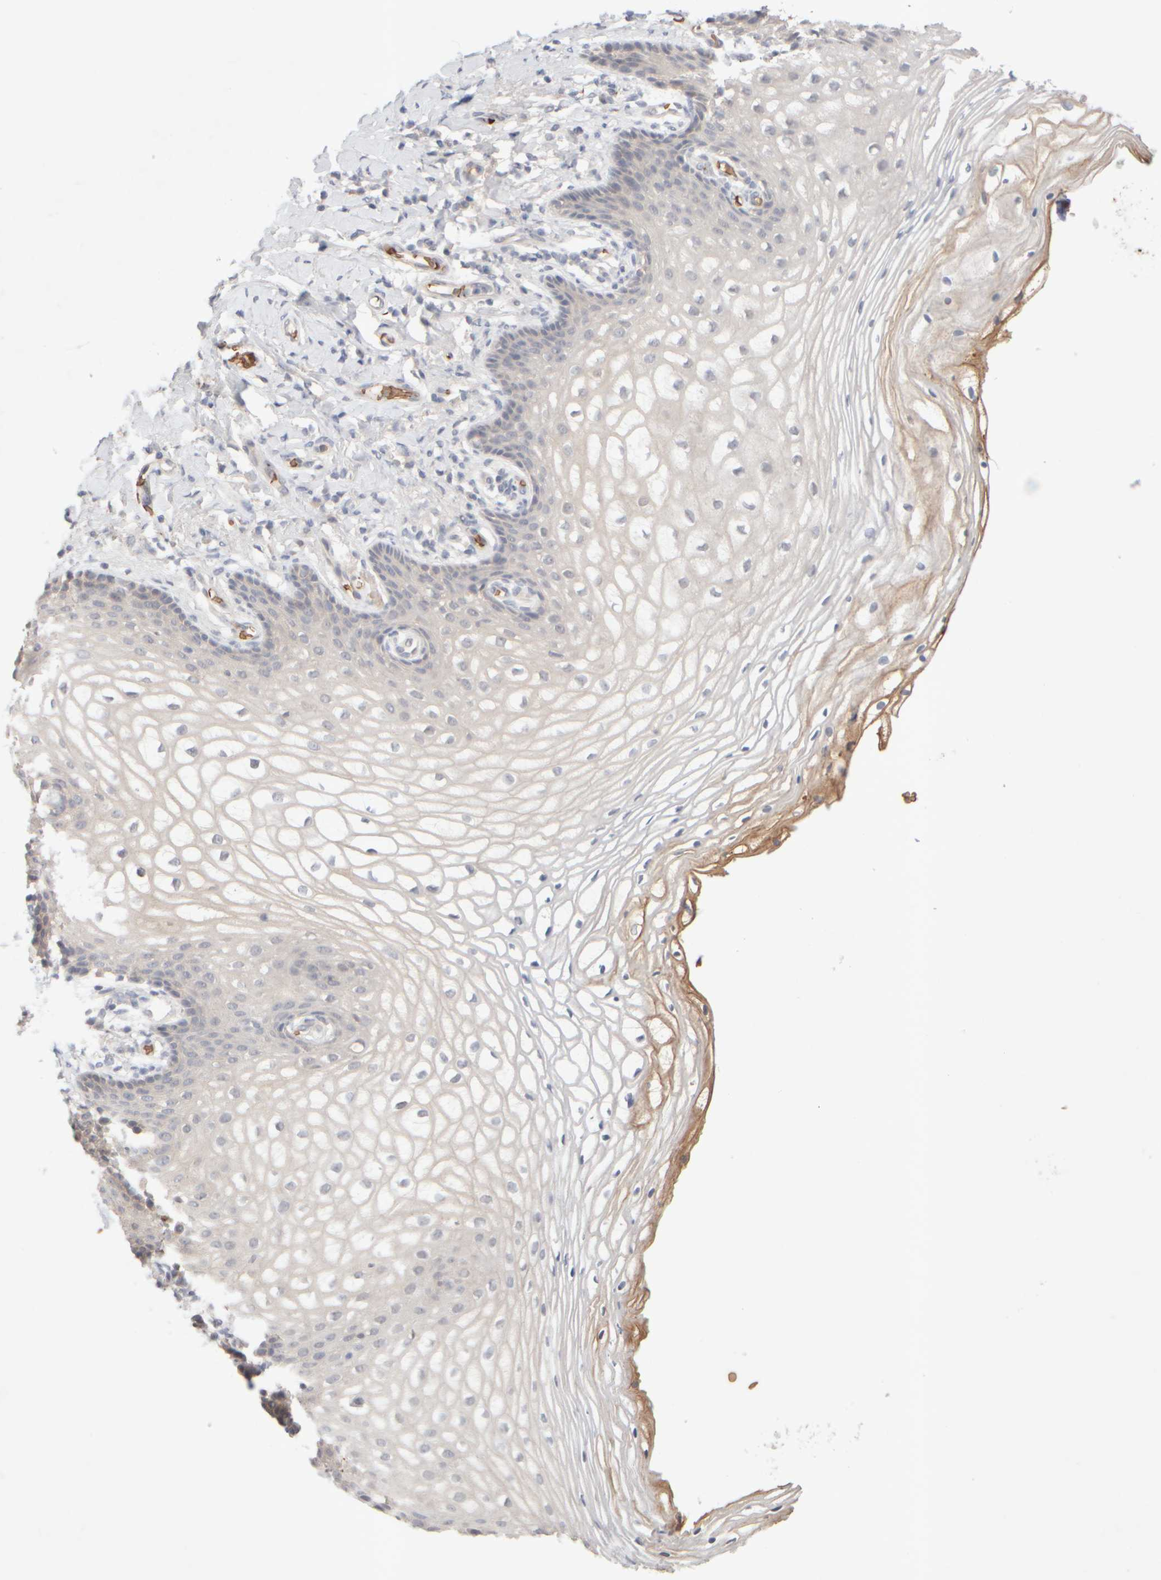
{"staining": {"intensity": "moderate", "quantity": "<25%", "location": "cytoplasmic/membranous"}, "tissue": "vagina", "cell_type": "Squamous epithelial cells", "image_type": "normal", "snomed": [{"axis": "morphology", "description": "Normal tissue, NOS"}, {"axis": "topography", "description": "Vagina"}], "caption": "The image displays immunohistochemical staining of benign vagina. There is moderate cytoplasmic/membranous expression is identified in approximately <25% of squamous epithelial cells.", "gene": "MST1", "patient": {"sex": "female", "age": 60}}